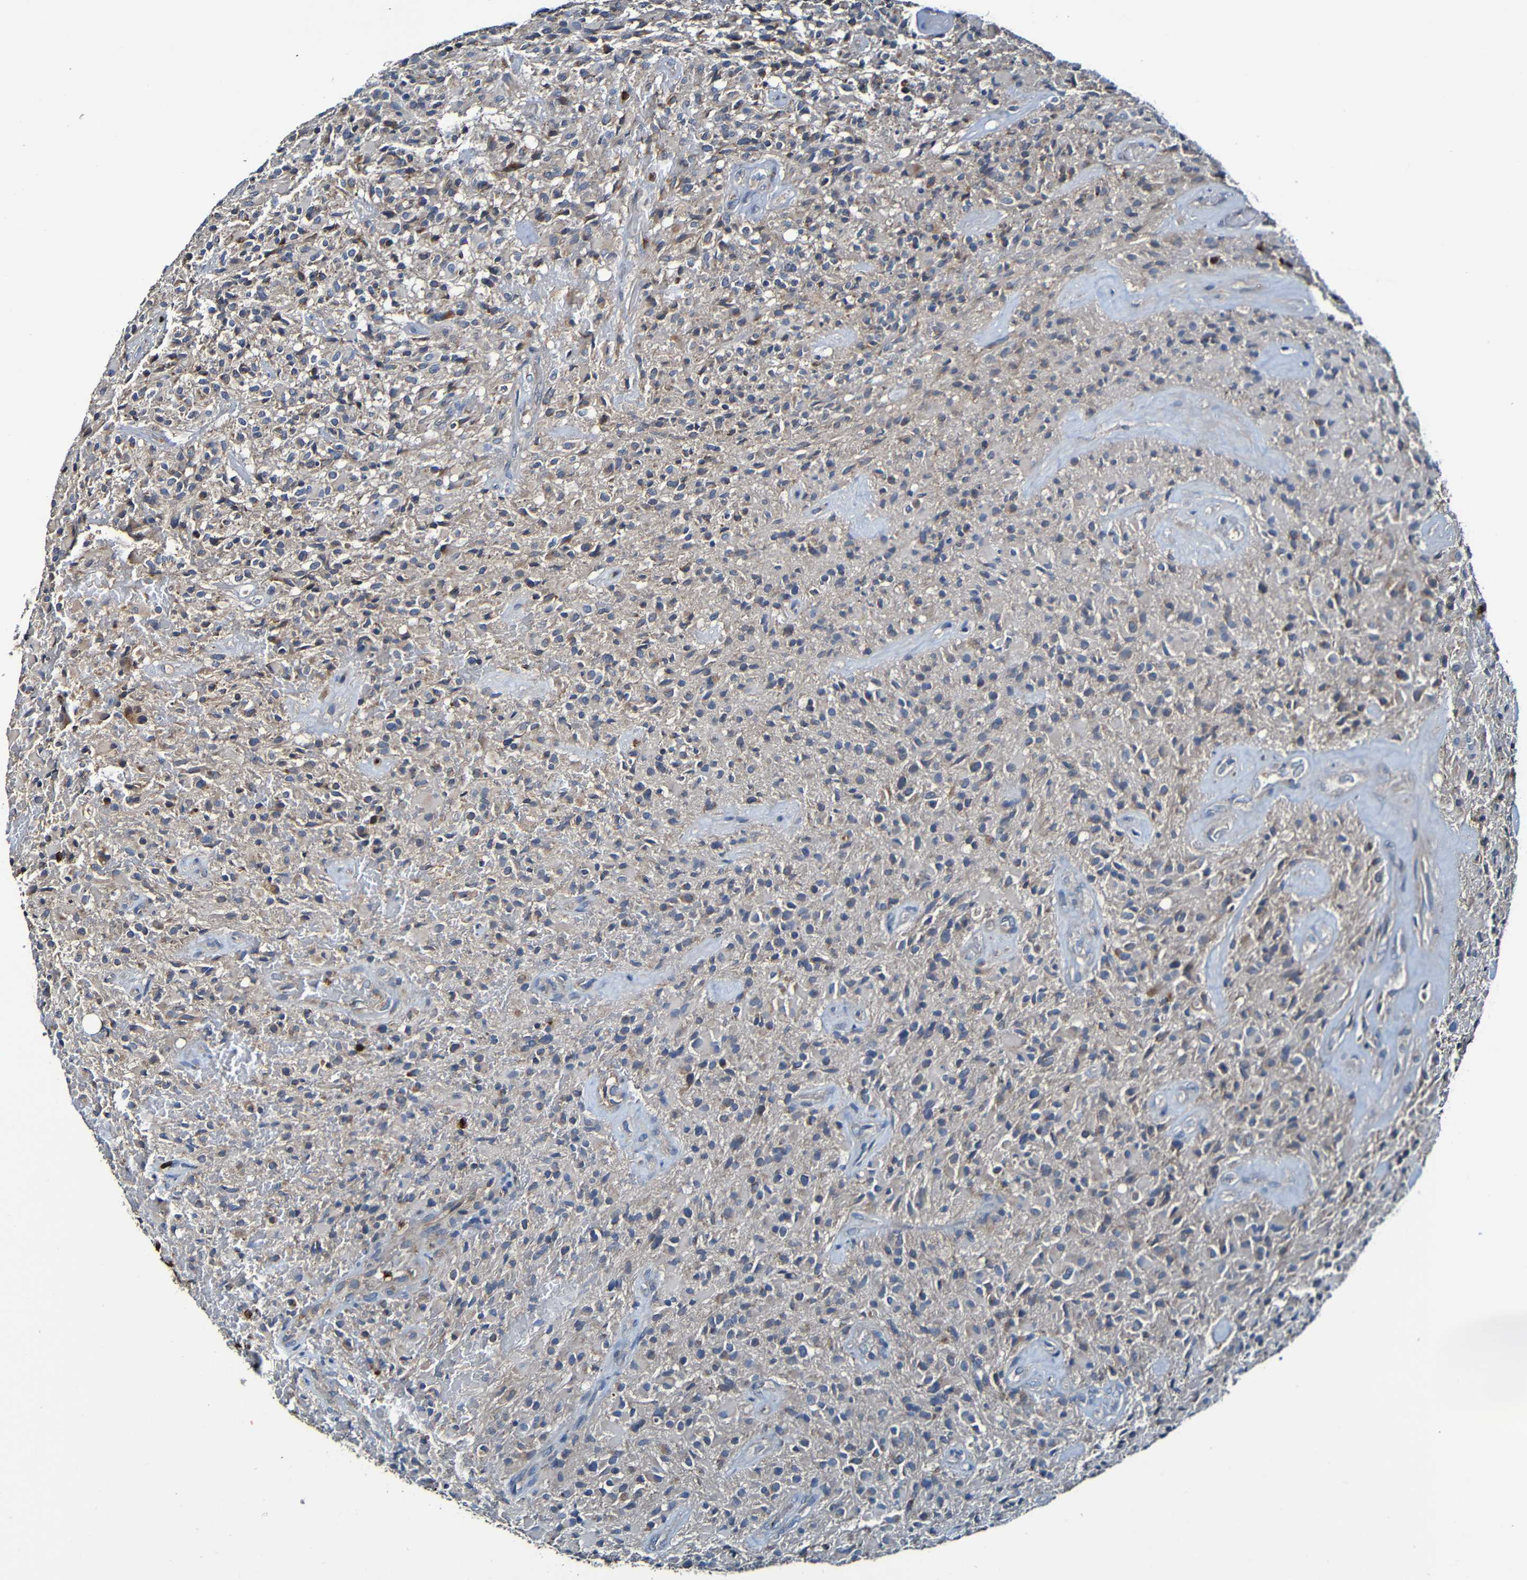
{"staining": {"intensity": "moderate", "quantity": "<25%", "location": "cytoplasmic/membranous"}, "tissue": "glioma", "cell_type": "Tumor cells", "image_type": "cancer", "snomed": [{"axis": "morphology", "description": "Glioma, malignant, High grade"}, {"axis": "topography", "description": "Brain"}], "caption": "The photomicrograph reveals staining of high-grade glioma (malignant), revealing moderate cytoplasmic/membranous protein positivity (brown color) within tumor cells.", "gene": "ADAM15", "patient": {"sex": "male", "age": 71}}